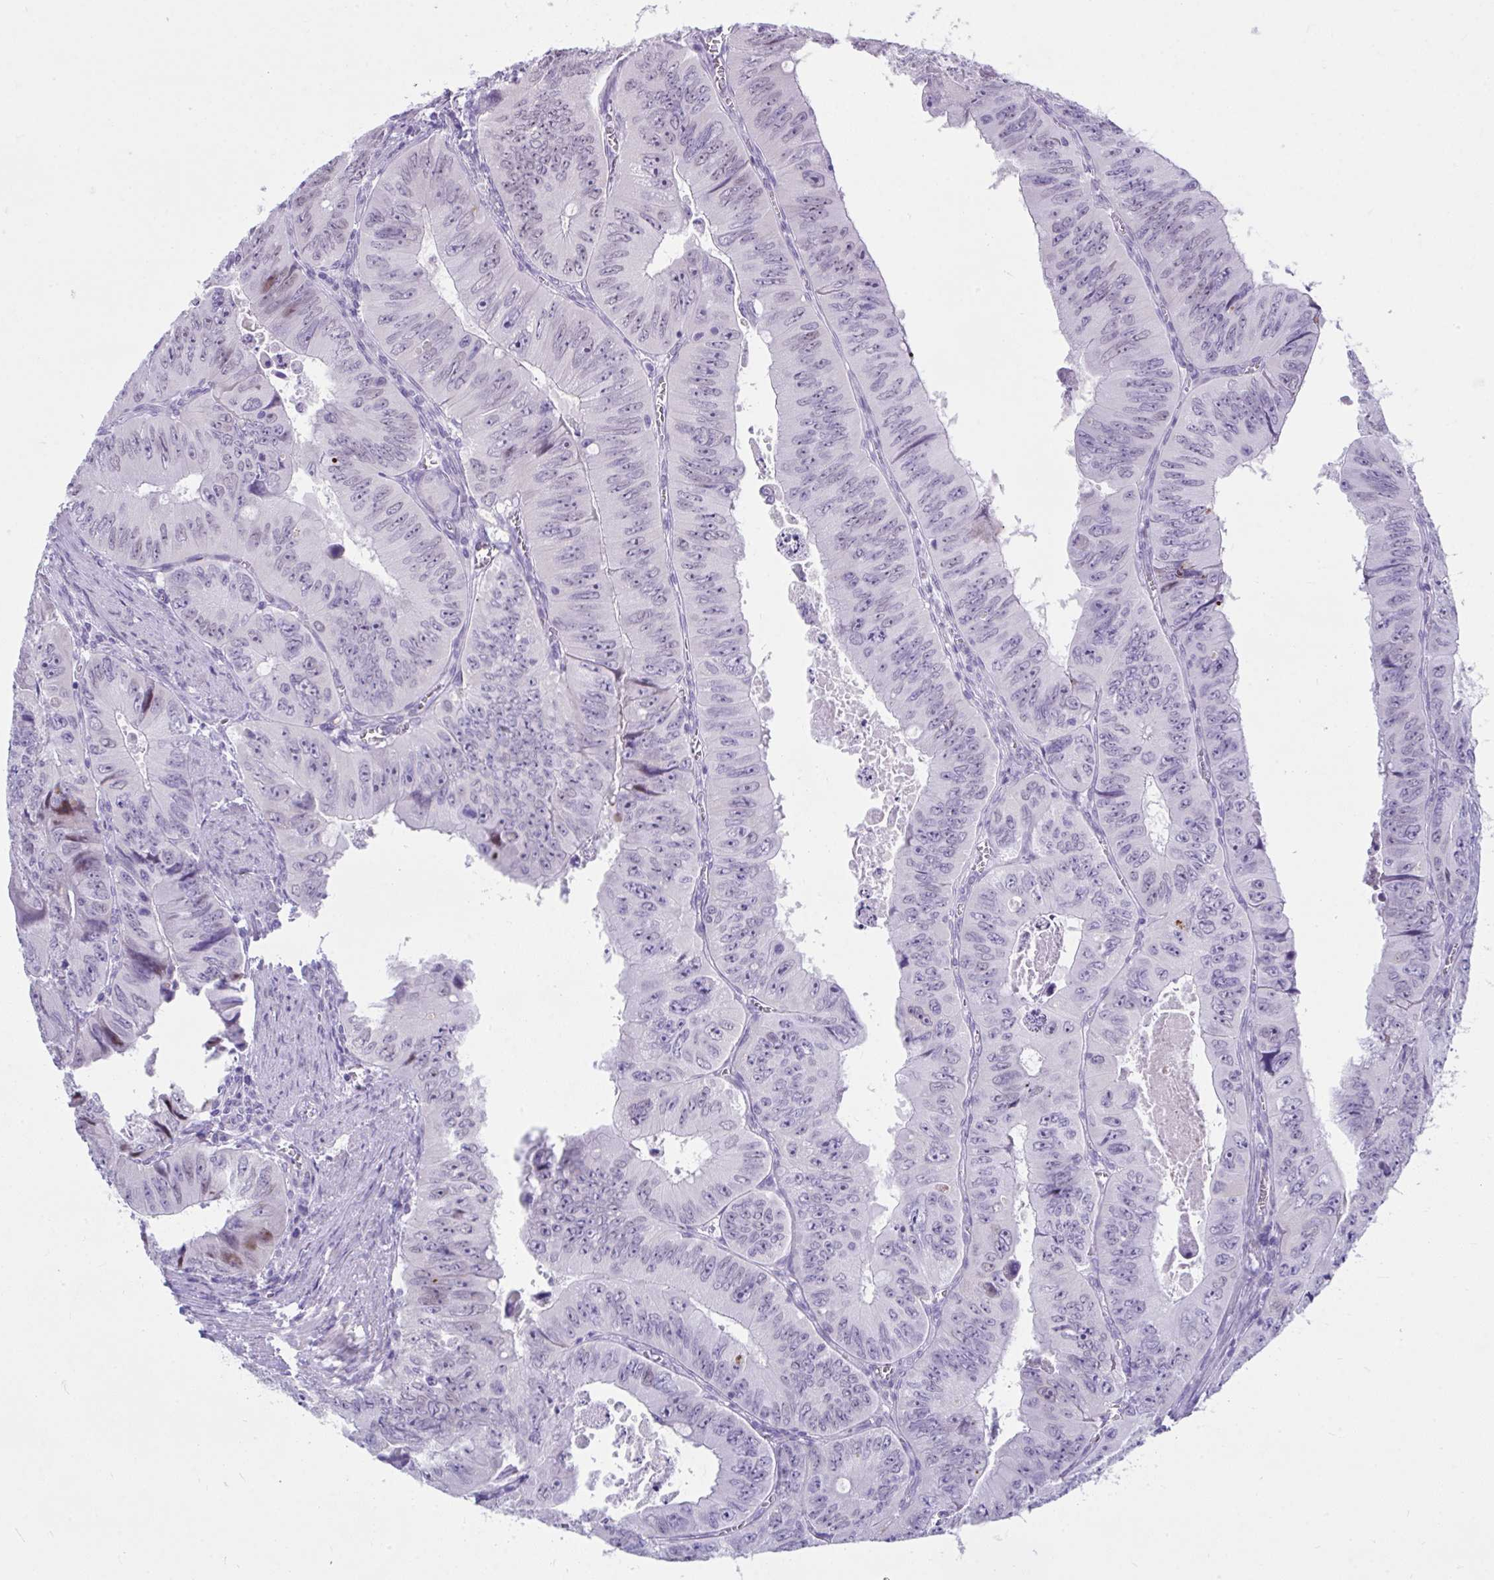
{"staining": {"intensity": "negative", "quantity": "none", "location": "none"}, "tissue": "colorectal cancer", "cell_type": "Tumor cells", "image_type": "cancer", "snomed": [{"axis": "morphology", "description": "Adenocarcinoma, NOS"}, {"axis": "topography", "description": "Colon"}], "caption": "The micrograph reveals no significant positivity in tumor cells of adenocarcinoma (colorectal). (DAB (3,3'-diaminobenzidine) immunohistochemistry (IHC) visualized using brightfield microscopy, high magnification).", "gene": "ISL1", "patient": {"sex": "female", "age": 84}}